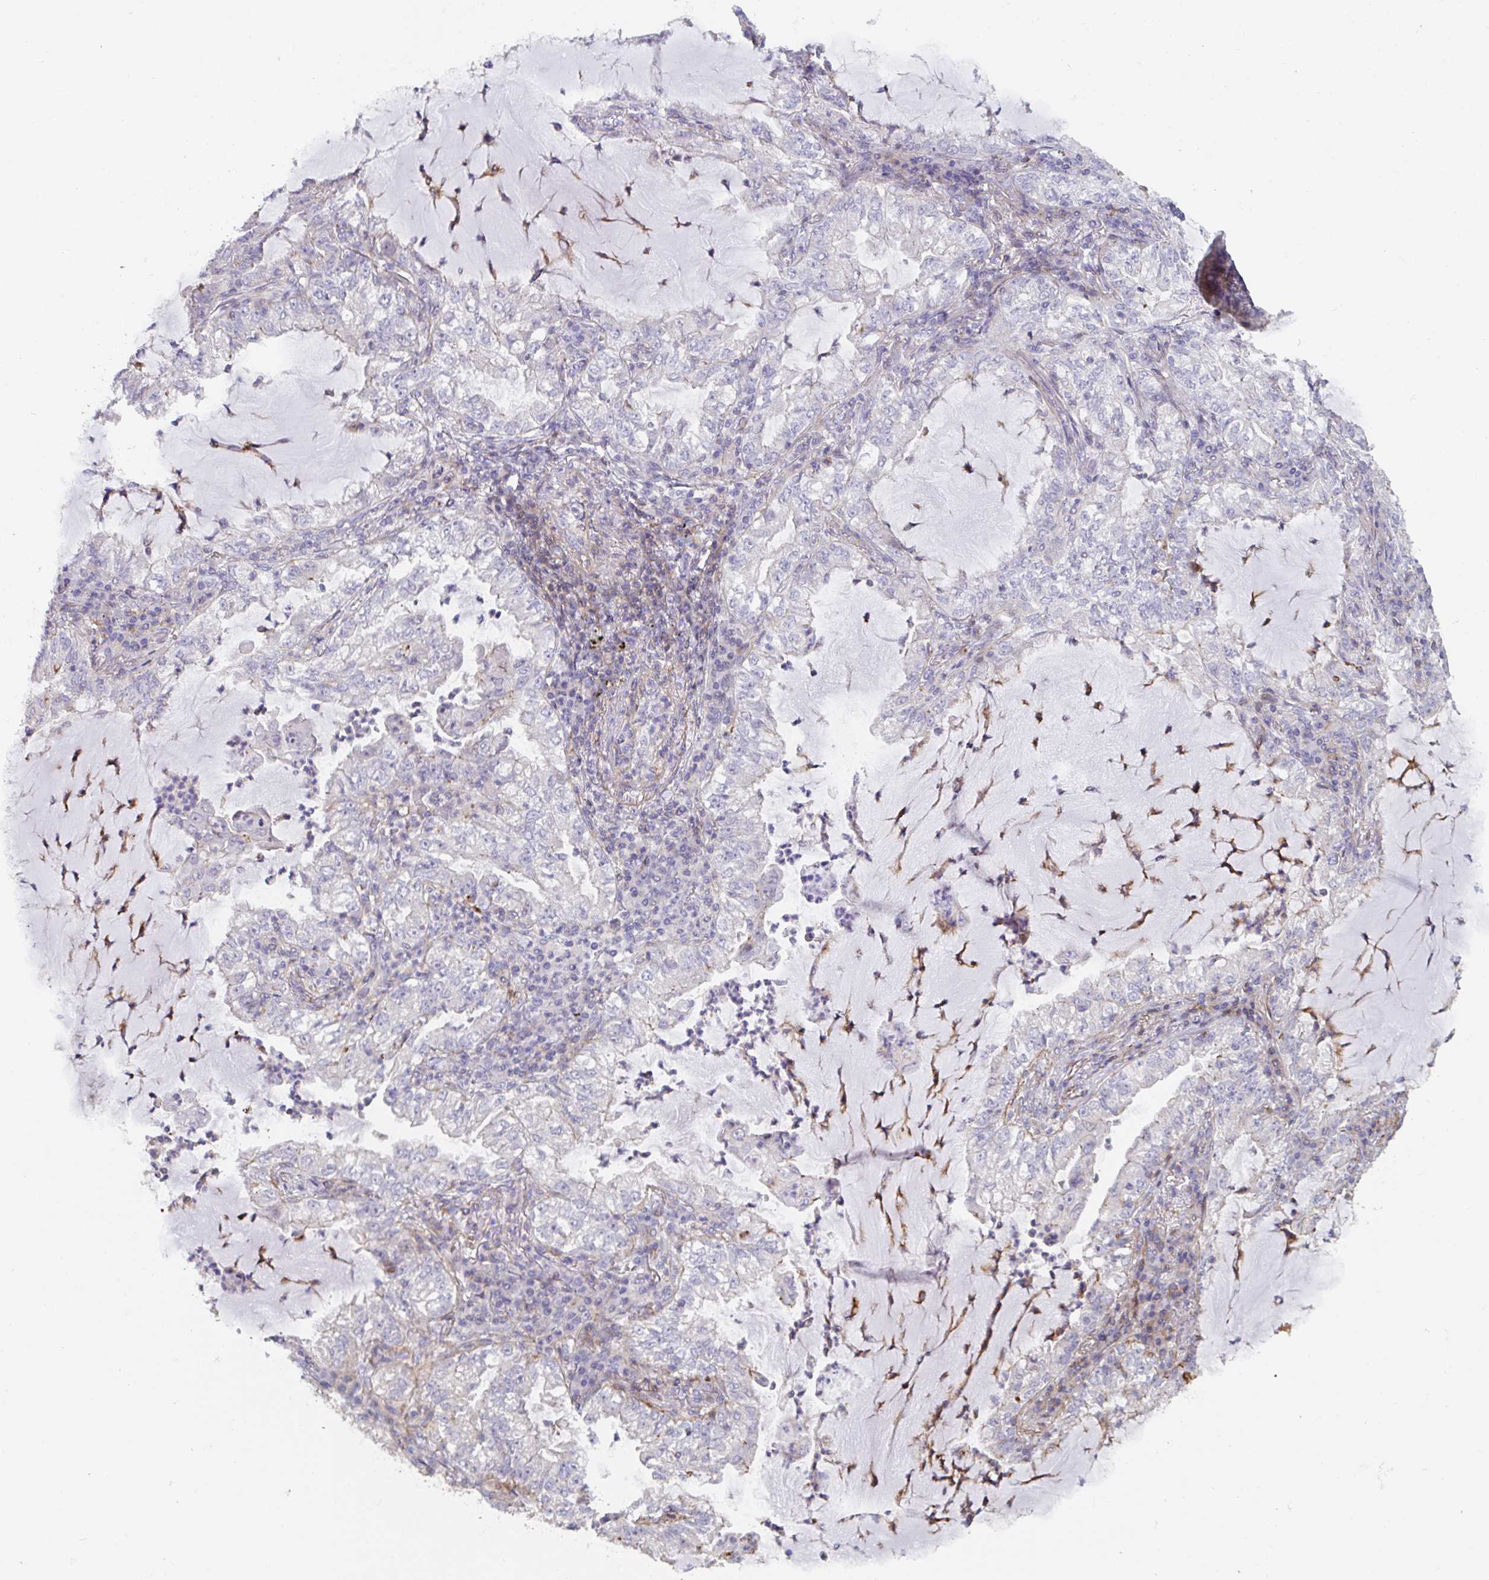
{"staining": {"intensity": "negative", "quantity": "none", "location": "none"}, "tissue": "lung cancer", "cell_type": "Tumor cells", "image_type": "cancer", "snomed": [{"axis": "morphology", "description": "Adenocarcinoma, NOS"}, {"axis": "topography", "description": "Lung"}], "caption": "Immunohistochemistry micrograph of lung cancer (adenocarcinoma) stained for a protein (brown), which shows no positivity in tumor cells. (DAB (3,3'-diaminobenzidine) immunohistochemistry (IHC), high magnification).", "gene": "FZD2", "patient": {"sex": "female", "age": 73}}